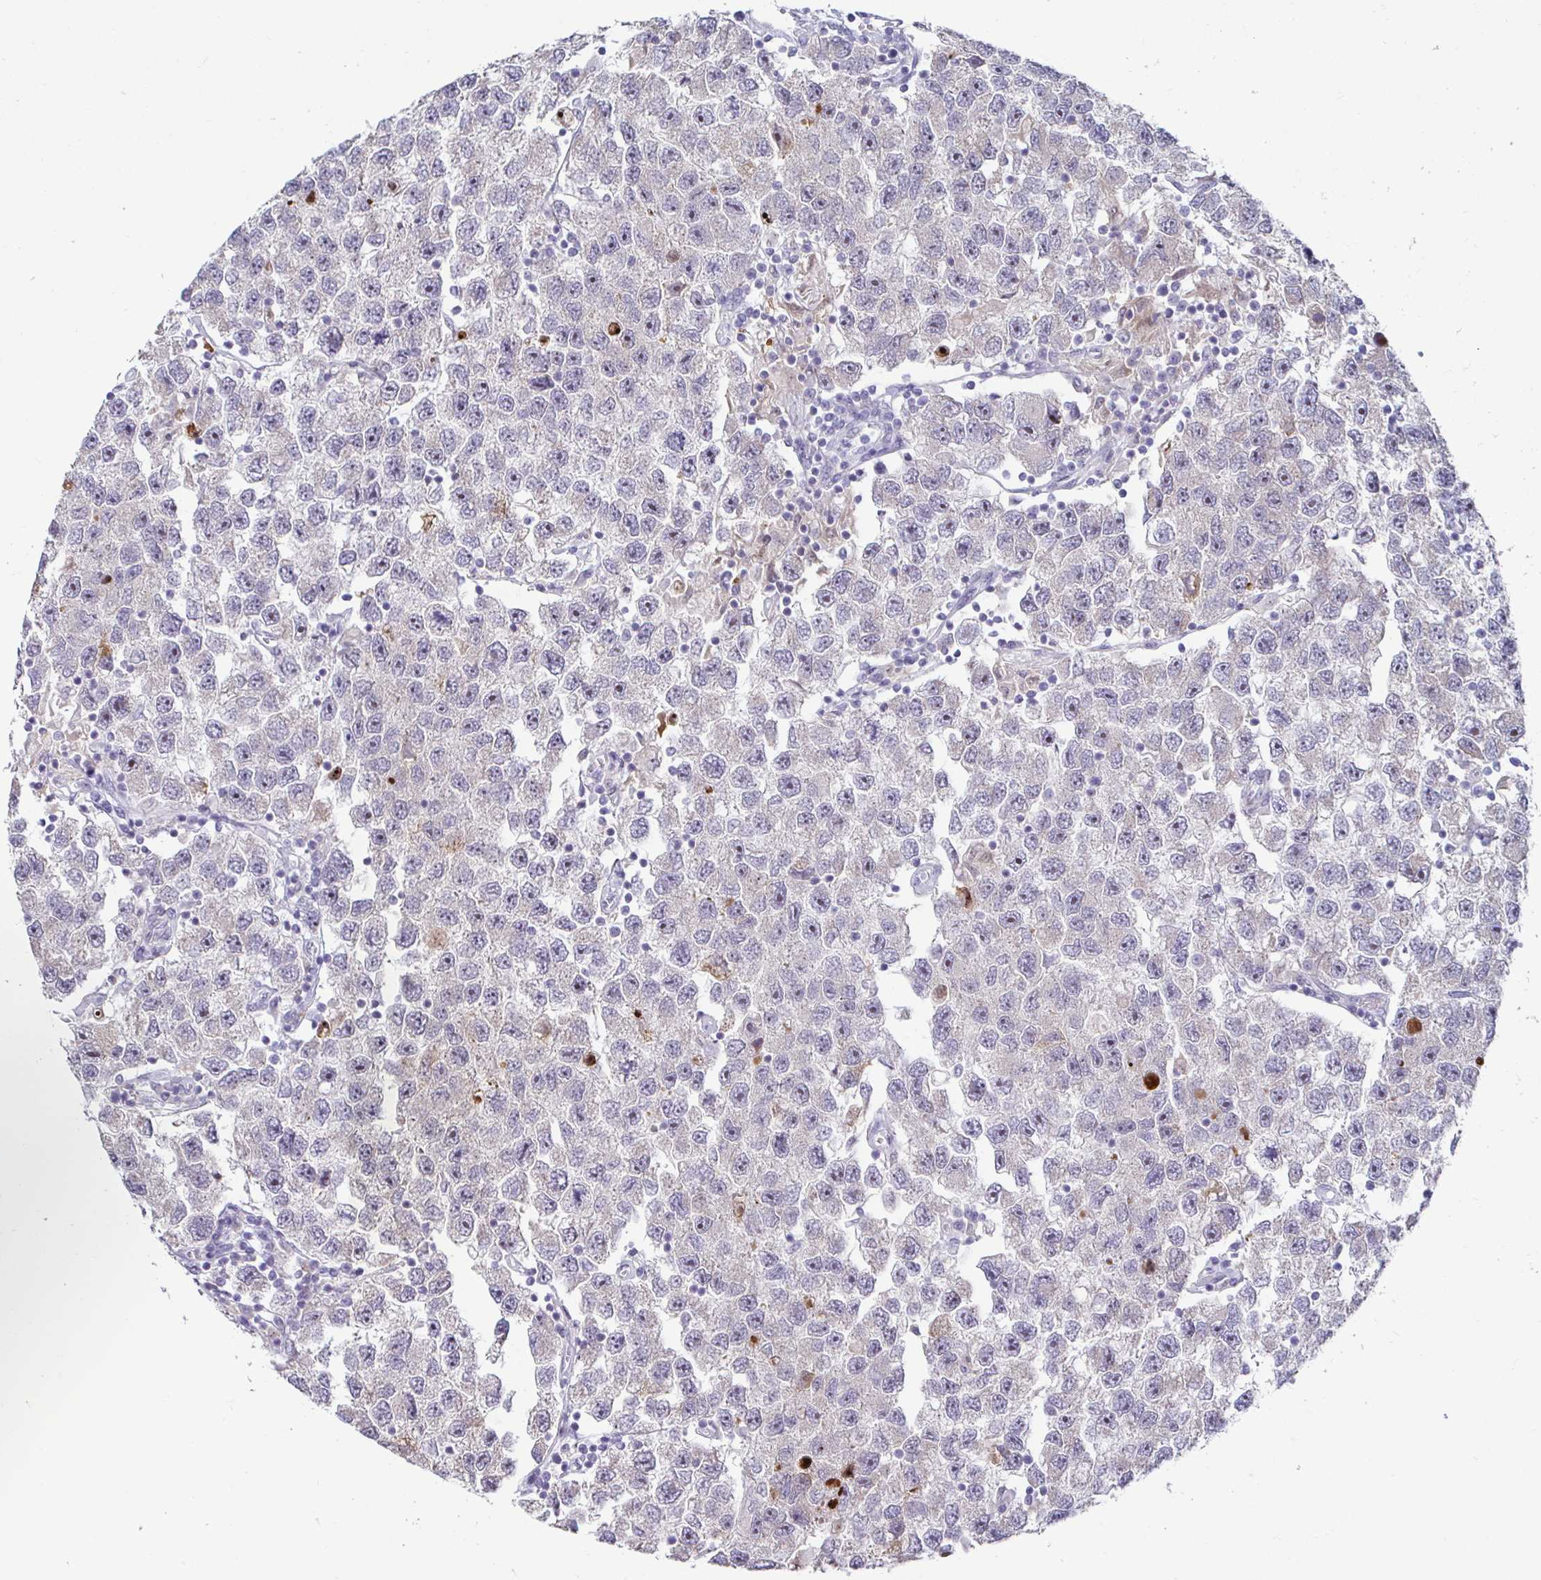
{"staining": {"intensity": "negative", "quantity": "none", "location": "none"}, "tissue": "testis cancer", "cell_type": "Tumor cells", "image_type": "cancer", "snomed": [{"axis": "morphology", "description": "Seminoma, NOS"}, {"axis": "topography", "description": "Testis"}], "caption": "There is no significant expression in tumor cells of seminoma (testis). (IHC, brightfield microscopy, high magnification).", "gene": "GSTM1", "patient": {"sex": "male", "age": 26}}